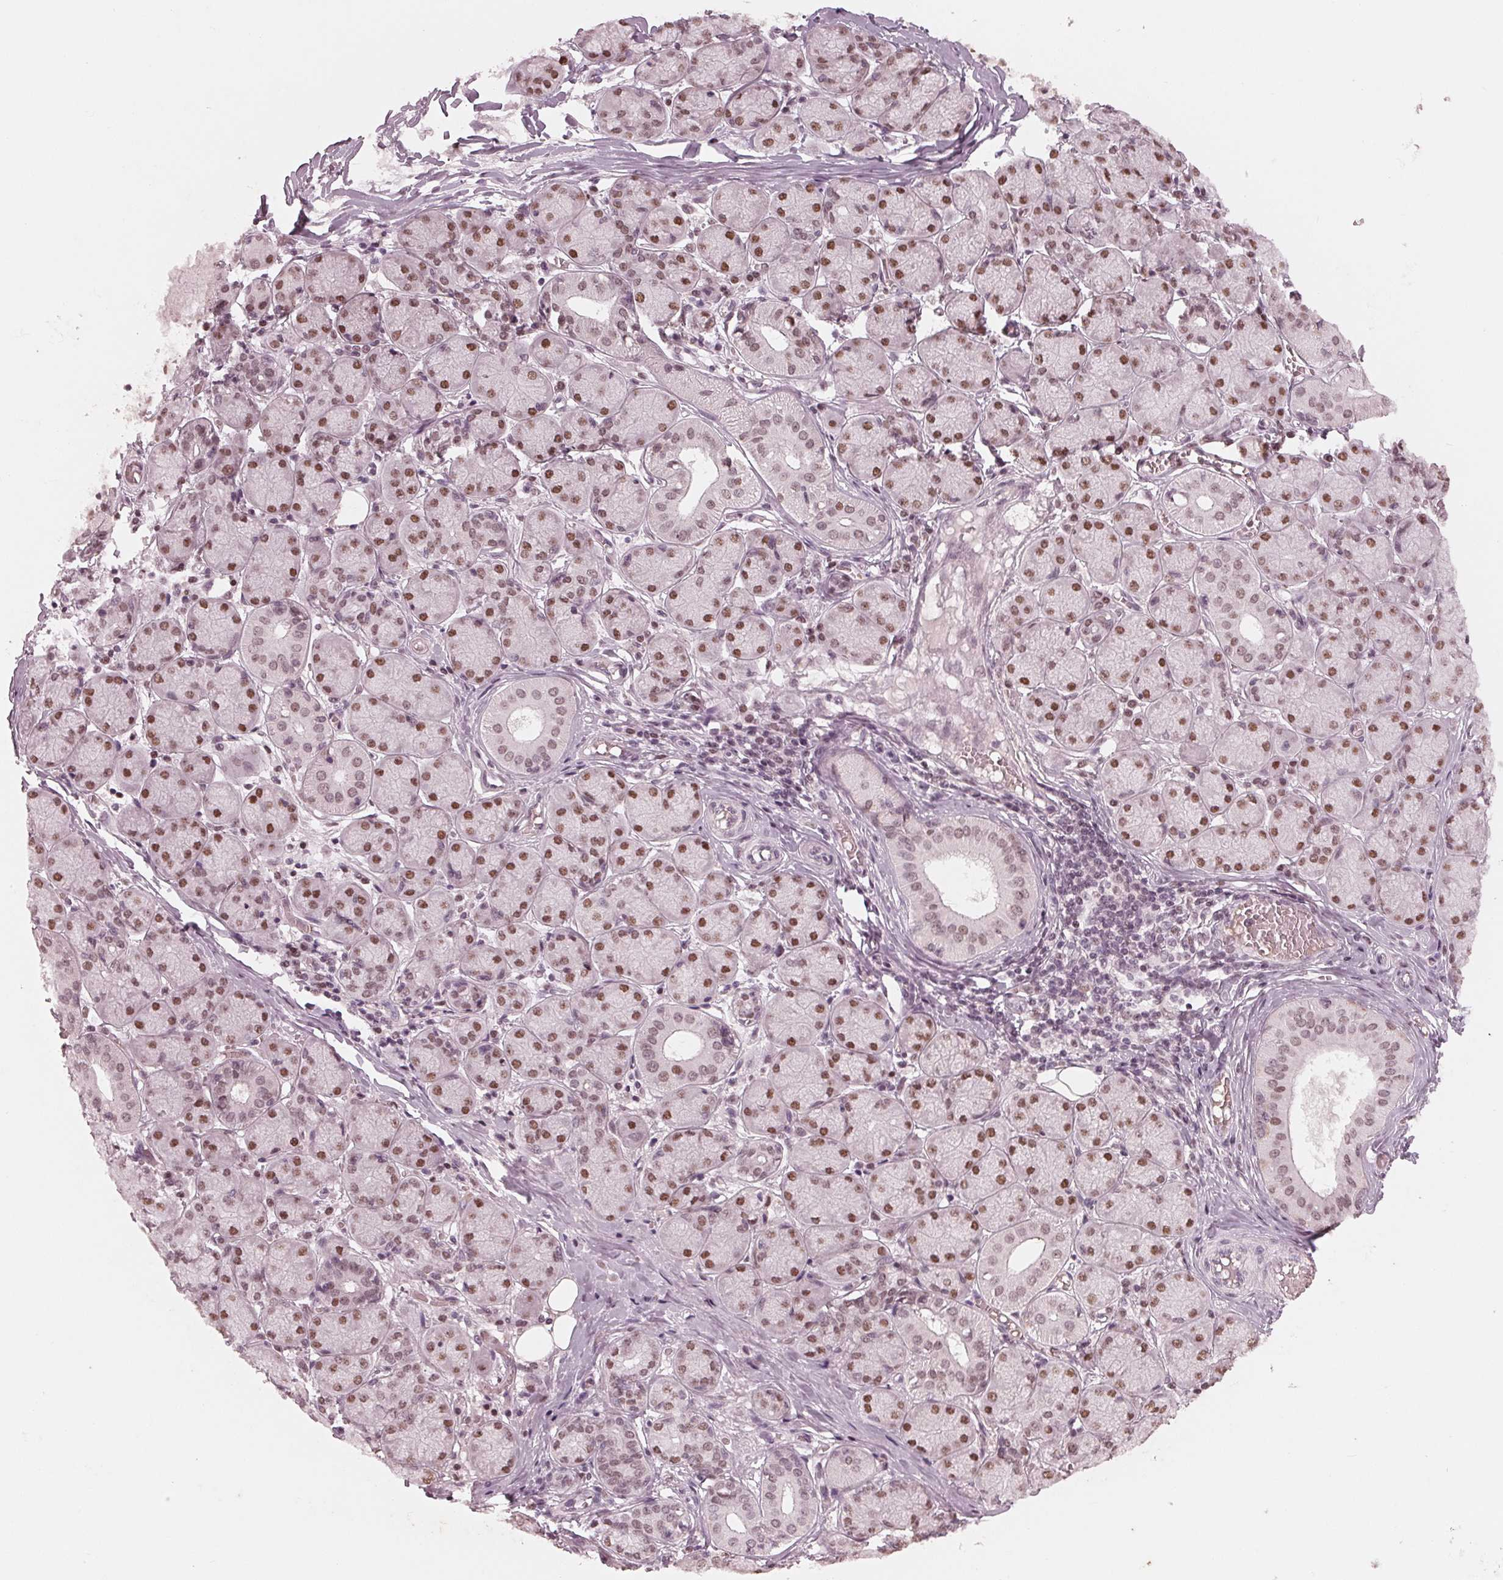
{"staining": {"intensity": "strong", "quantity": "25%-75%", "location": "nuclear"}, "tissue": "salivary gland", "cell_type": "Glandular cells", "image_type": "normal", "snomed": [{"axis": "morphology", "description": "Normal tissue, NOS"}, {"axis": "topography", "description": "Salivary gland"}, {"axis": "topography", "description": "Peripheral nerve tissue"}], "caption": "Approximately 25%-75% of glandular cells in benign salivary gland display strong nuclear protein positivity as visualized by brown immunohistochemical staining.", "gene": "DNMT3L", "patient": {"sex": "female", "age": 24}}